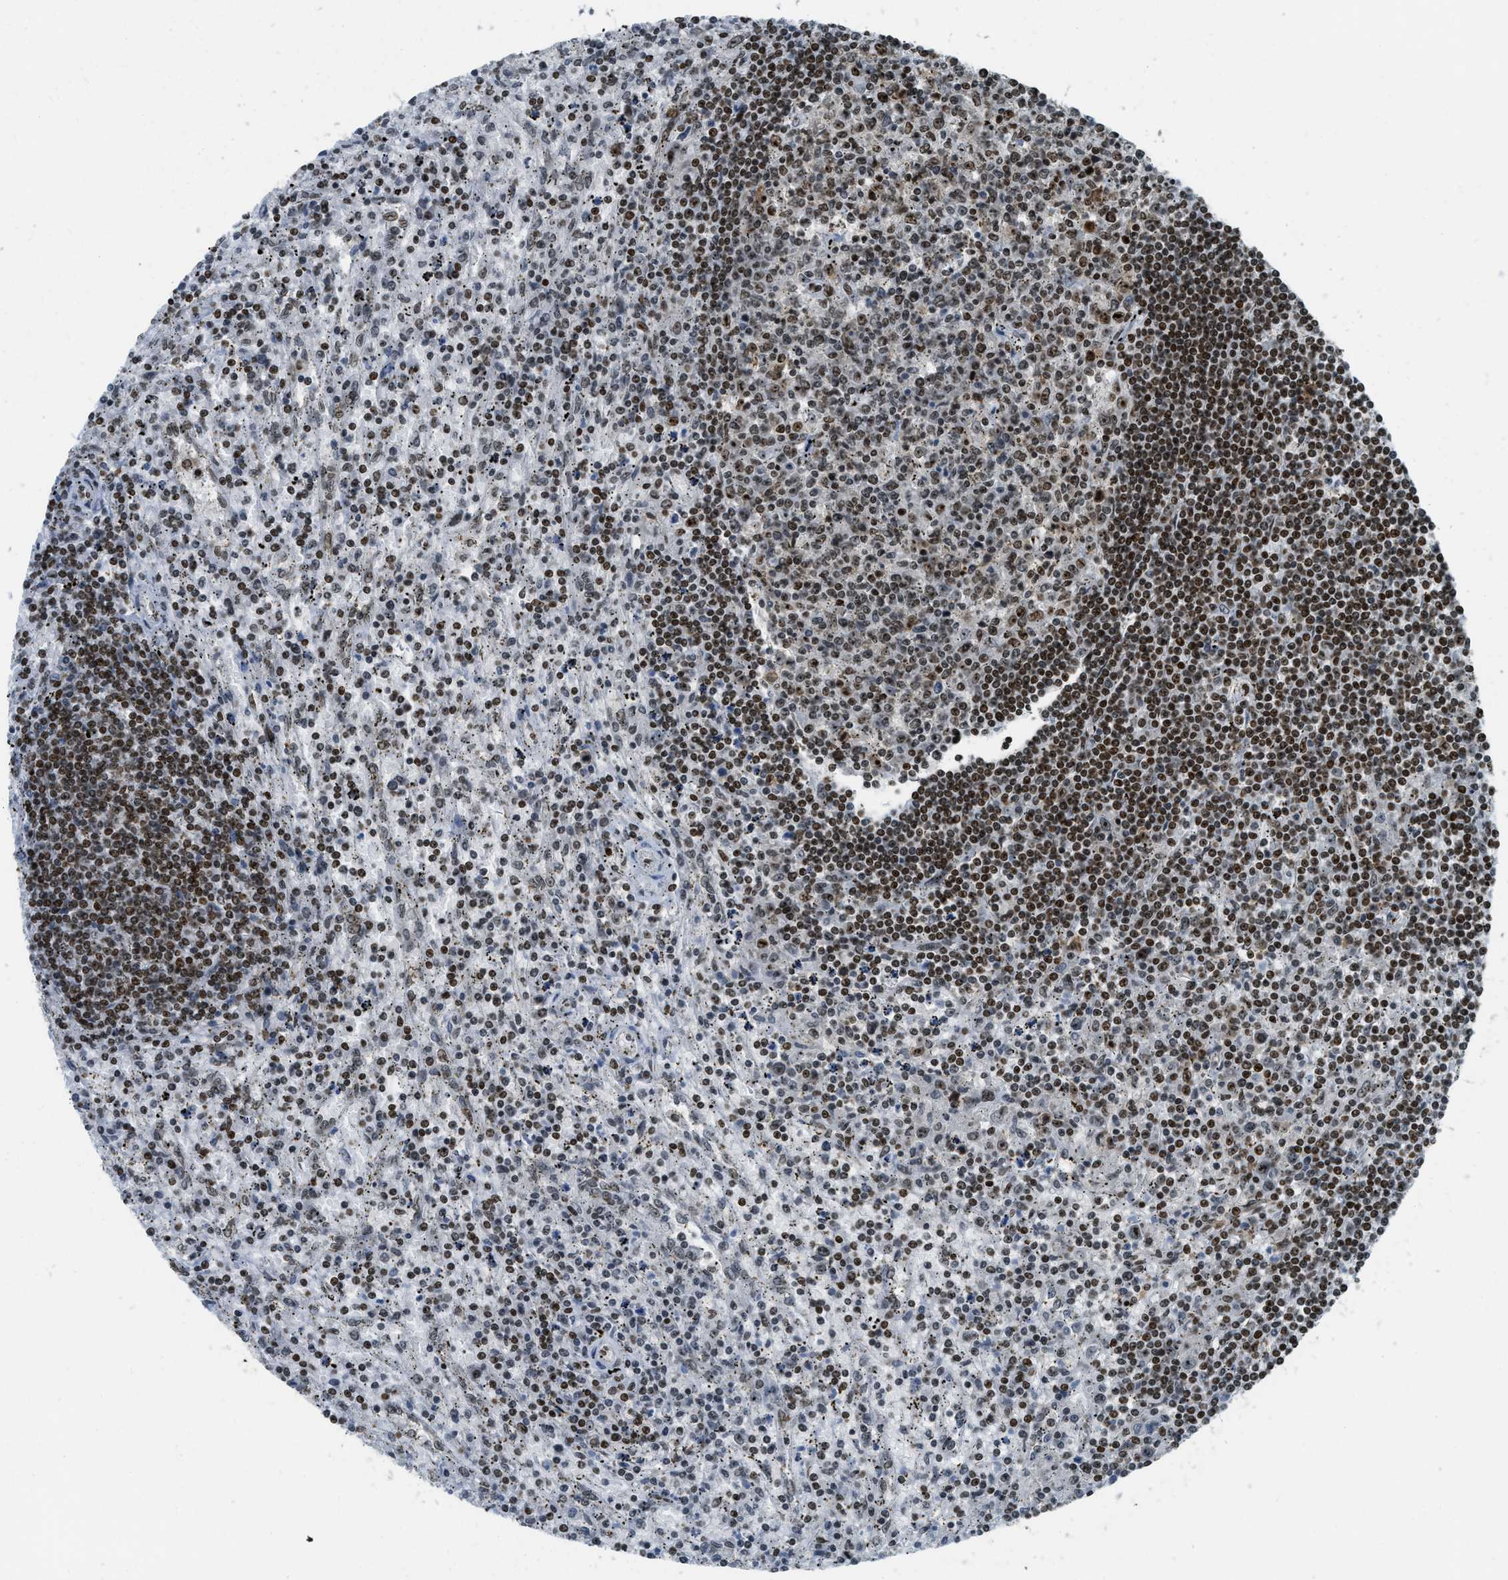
{"staining": {"intensity": "strong", "quantity": ">75%", "location": "nuclear"}, "tissue": "lymphoma", "cell_type": "Tumor cells", "image_type": "cancer", "snomed": [{"axis": "morphology", "description": "Malignant lymphoma, non-Hodgkin's type, Low grade"}, {"axis": "topography", "description": "Spleen"}], "caption": "Lymphoma was stained to show a protein in brown. There is high levels of strong nuclear expression in approximately >75% of tumor cells.", "gene": "URB1", "patient": {"sex": "male", "age": 76}}